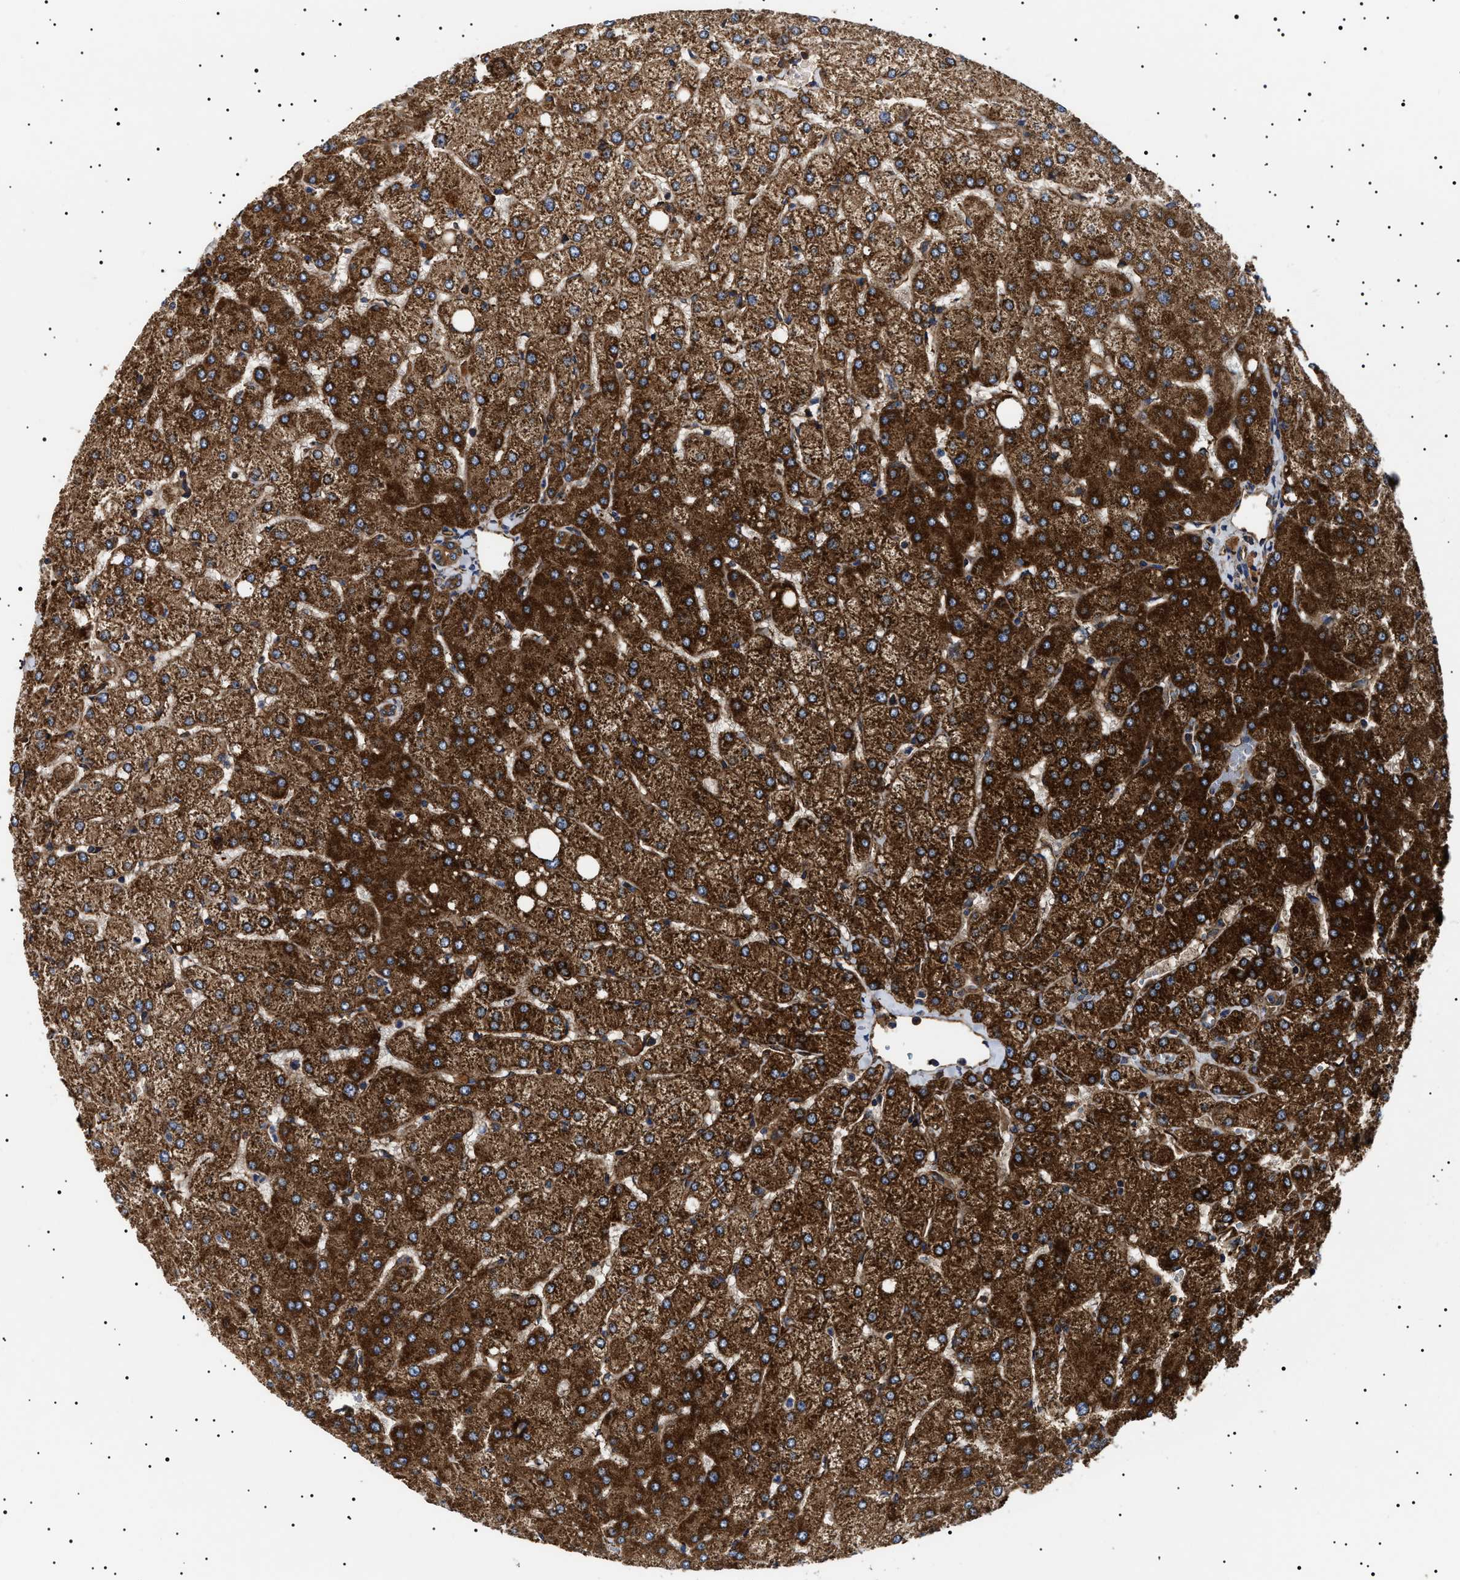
{"staining": {"intensity": "moderate", "quantity": ">75%", "location": "cytoplasmic/membranous"}, "tissue": "liver", "cell_type": "Cholangiocytes", "image_type": "normal", "snomed": [{"axis": "morphology", "description": "Normal tissue, NOS"}, {"axis": "topography", "description": "Liver"}], "caption": "Immunohistochemical staining of normal liver exhibits moderate cytoplasmic/membranous protein positivity in about >75% of cholangiocytes. The staining was performed using DAB to visualize the protein expression in brown, while the nuclei were stained in blue with hematoxylin (Magnification: 20x).", "gene": "TPP2", "patient": {"sex": "female", "age": 54}}